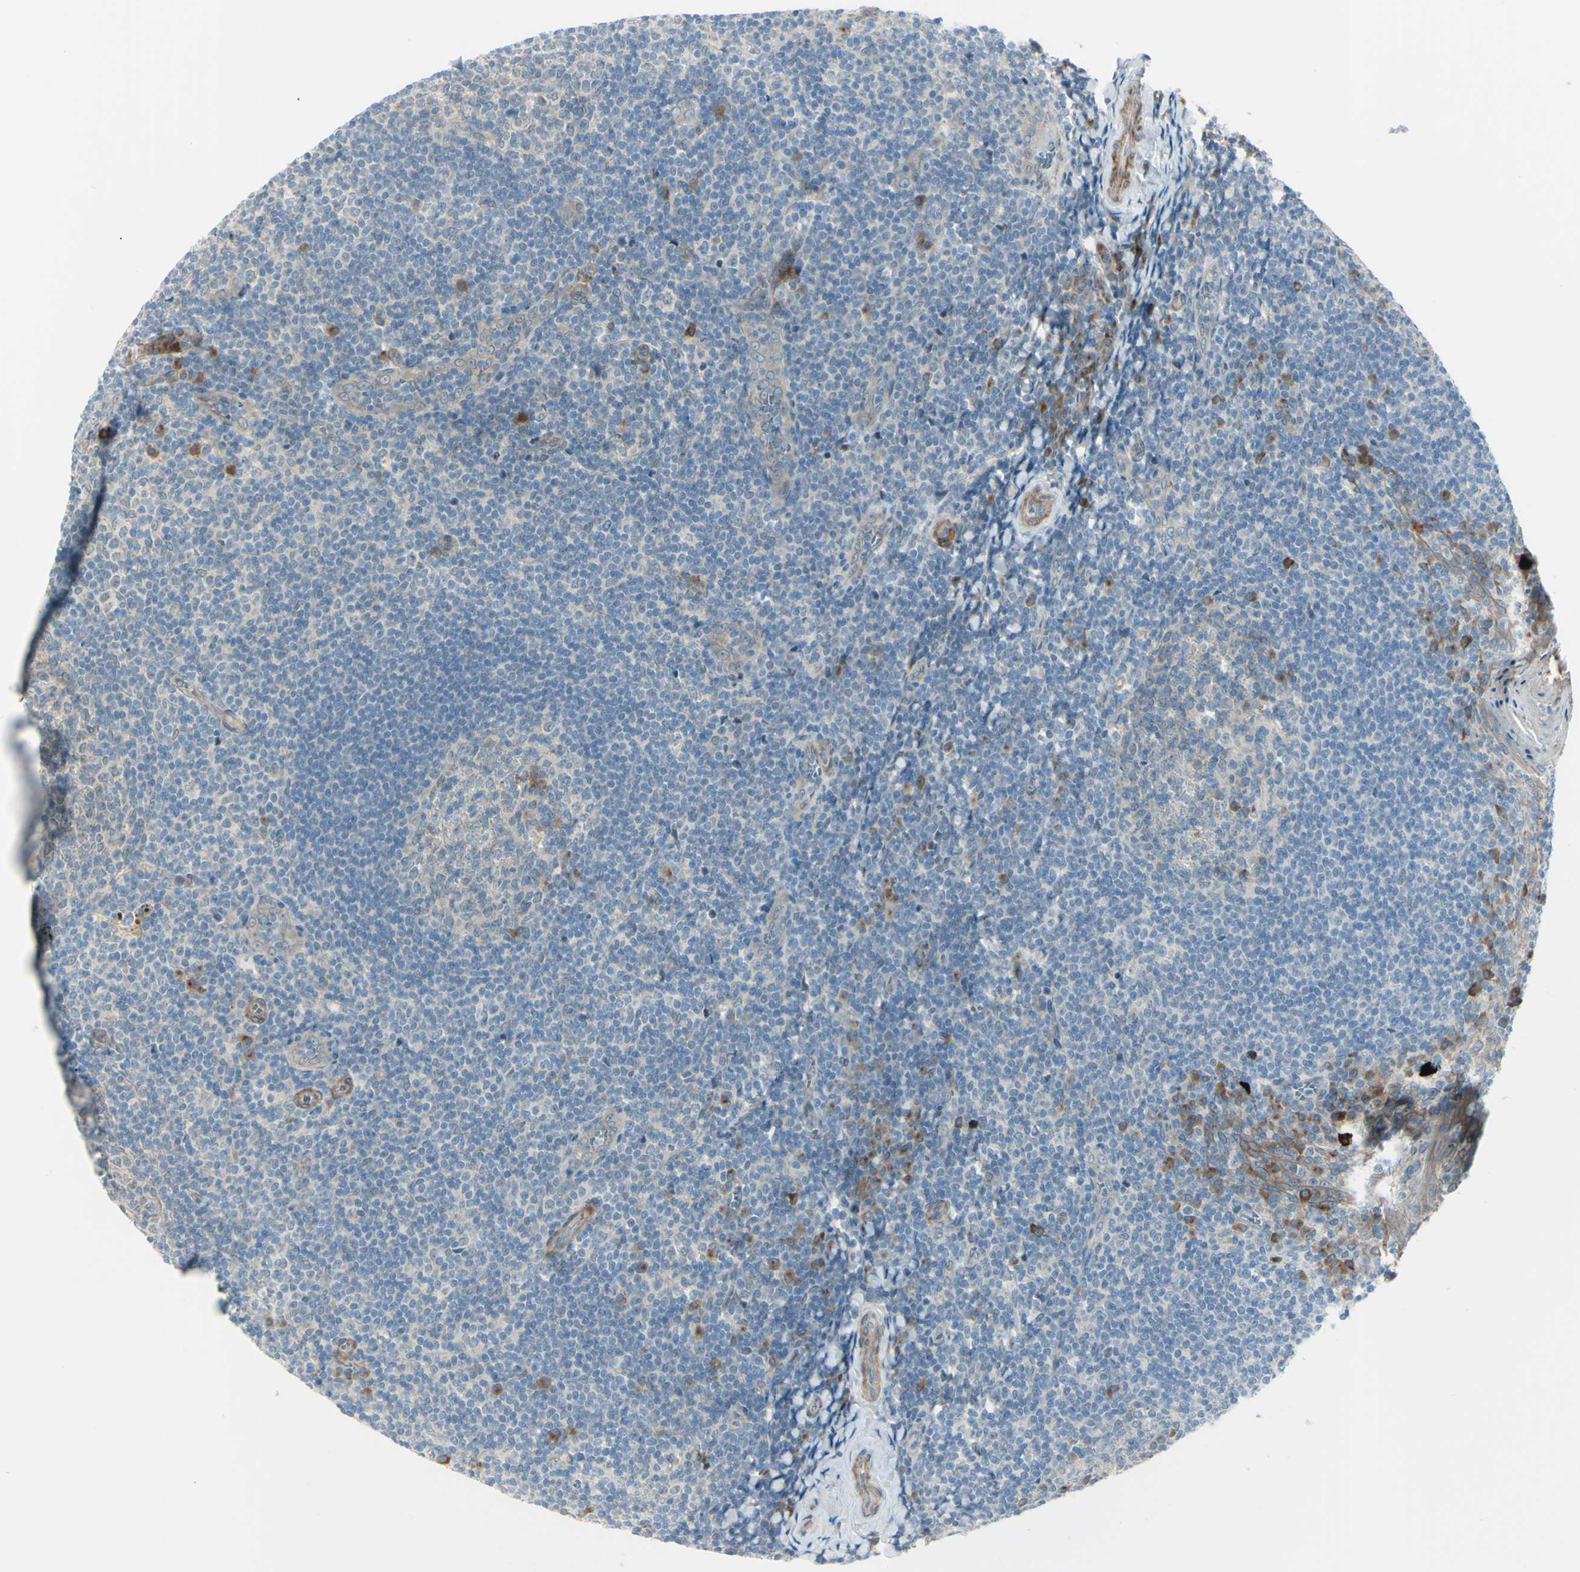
{"staining": {"intensity": "weak", "quantity": "<25%", "location": "cytoplasmic/membranous"}, "tissue": "tonsil", "cell_type": "Germinal center cells", "image_type": "normal", "snomed": [{"axis": "morphology", "description": "Normal tissue, NOS"}, {"axis": "topography", "description": "Tonsil"}], "caption": "This image is of benign tonsil stained with immunohistochemistry (IHC) to label a protein in brown with the nuclei are counter-stained blue. There is no expression in germinal center cells.", "gene": "LRRK1", "patient": {"sex": "male", "age": 31}}